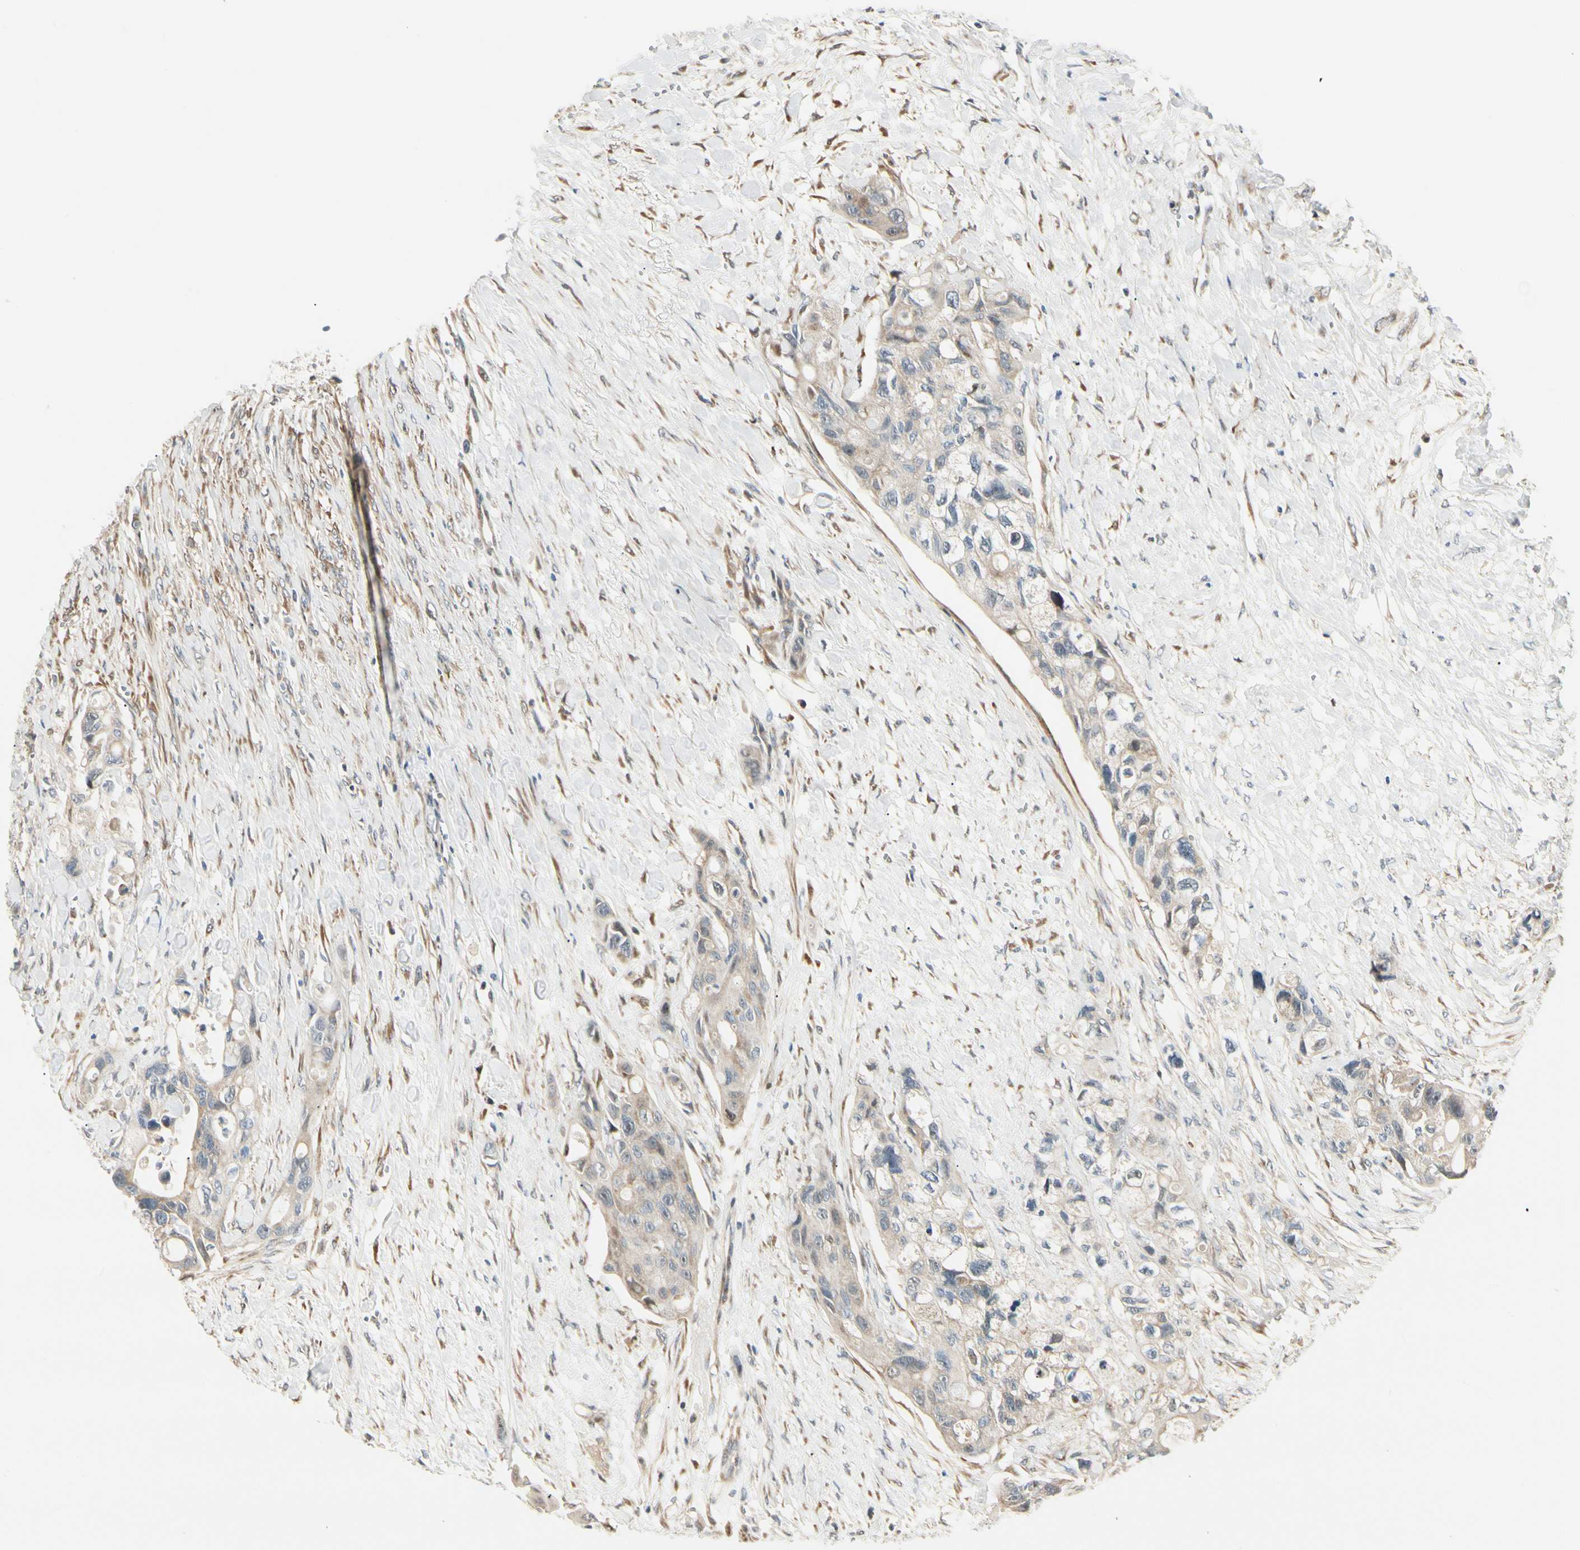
{"staining": {"intensity": "weak", "quantity": ">75%", "location": "cytoplasmic/membranous"}, "tissue": "colorectal cancer", "cell_type": "Tumor cells", "image_type": "cancer", "snomed": [{"axis": "morphology", "description": "Adenocarcinoma, NOS"}, {"axis": "topography", "description": "Colon"}], "caption": "Immunohistochemistry image of neoplastic tissue: human colorectal adenocarcinoma stained using immunohistochemistry shows low levels of weak protein expression localized specifically in the cytoplasmic/membranous of tumor cells, appearing as a cytoplasmic/membranous brown color.", "gene": "P4HA3", "patient": {"sex": "female", "age": 57}}